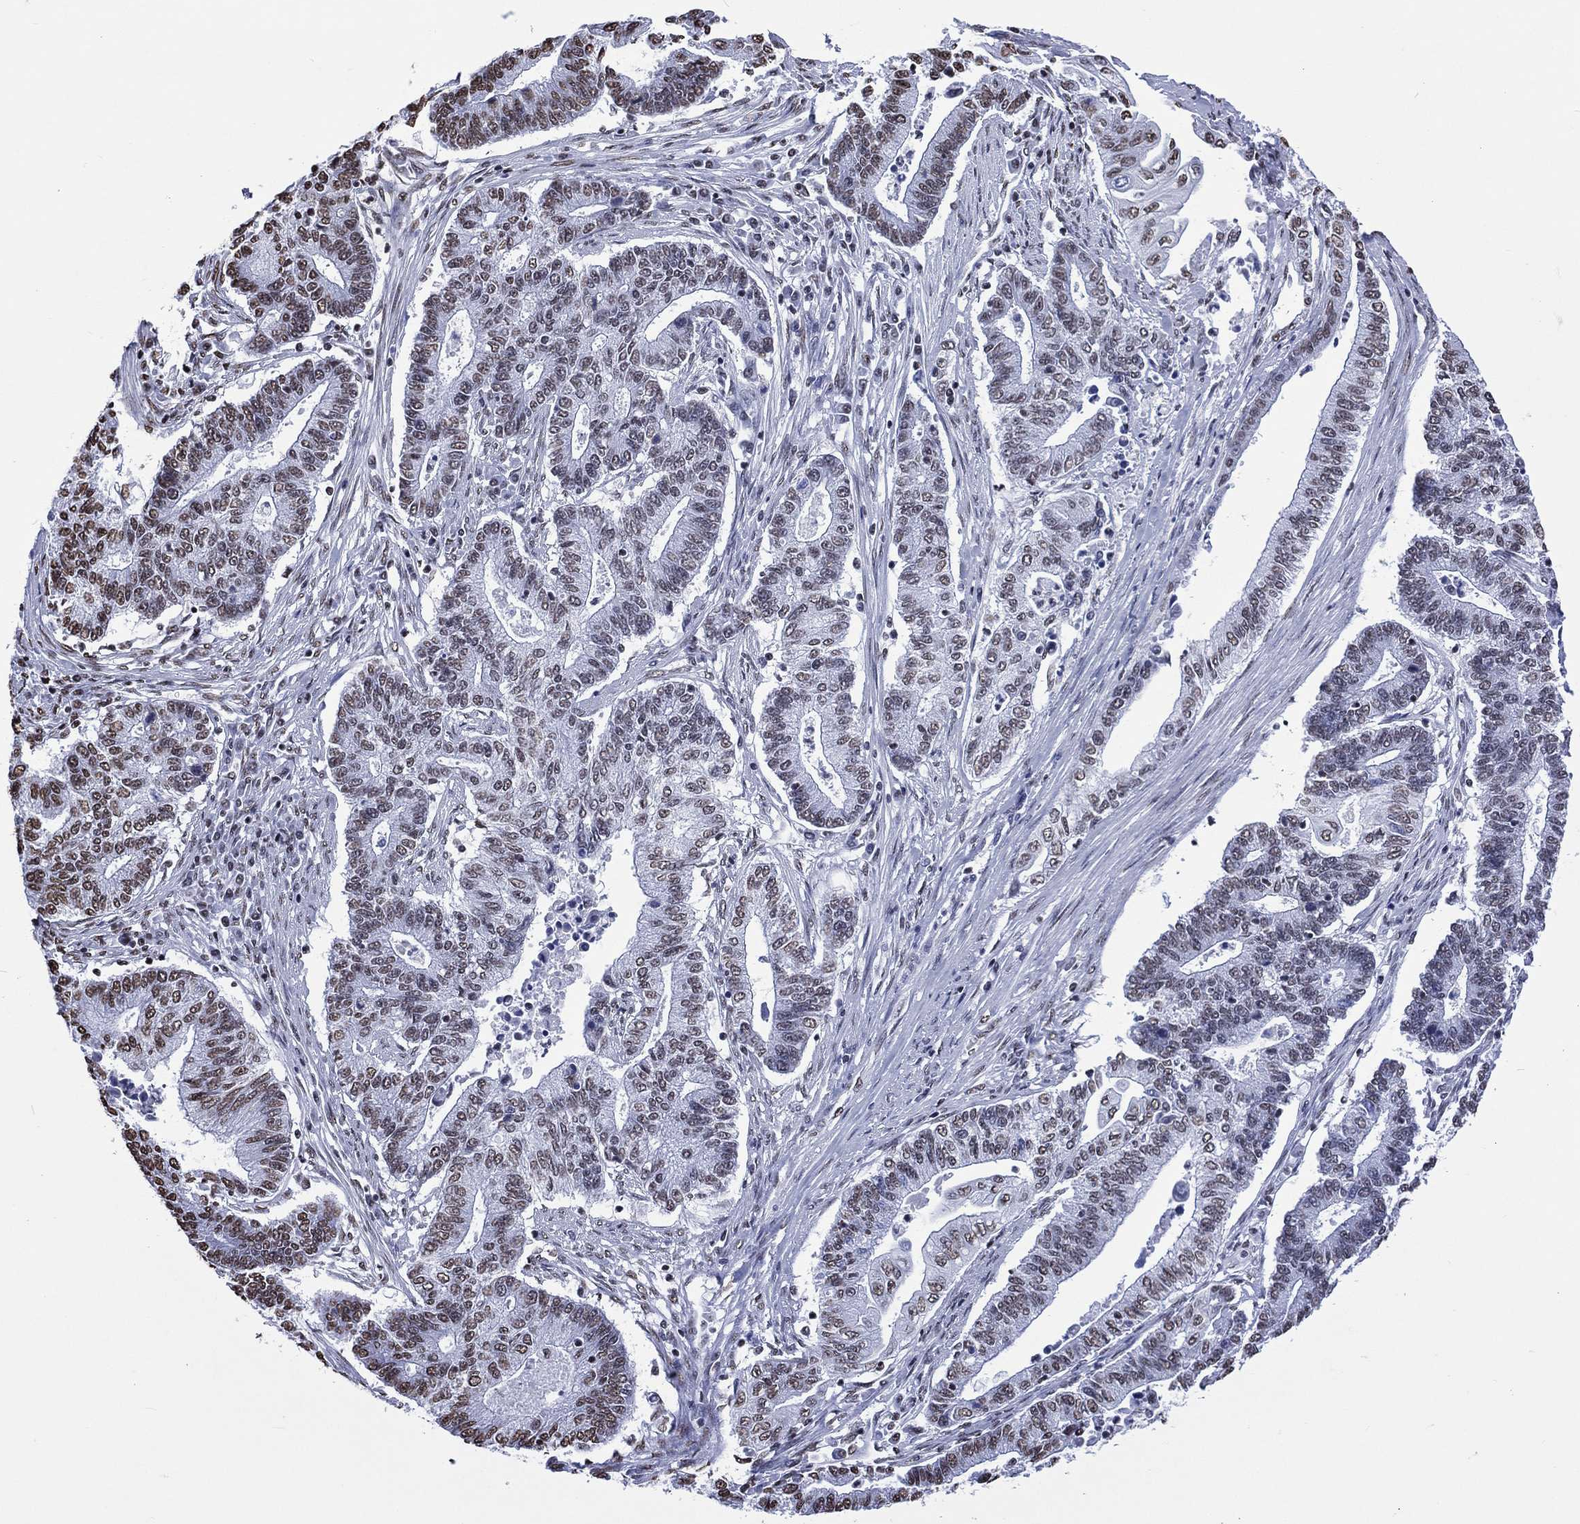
{"staining": {"intensity": "moderate", "quantity": "25%-75%", "location": "nuclear"}, "tissue": "endometrial cancer", "cell_type": "Tumor cells", "image_type": "cancer", "snomed": [{"axis": "morphology", "description": "Adenocarcinoma, NOS"}, {"axis": "topography", "description": "Uterus"}, {"axis": "topography", "description": "Endometrium"}], "caption": "The histopathology image reveals immunohistochemical staining of adenocarcinoma (endometrial). There is moderate nuclear staining is present in about 25%-75% of tumor cells.", "gene": "RETREG2", "patient": {"sex": "female", "age": 54}}